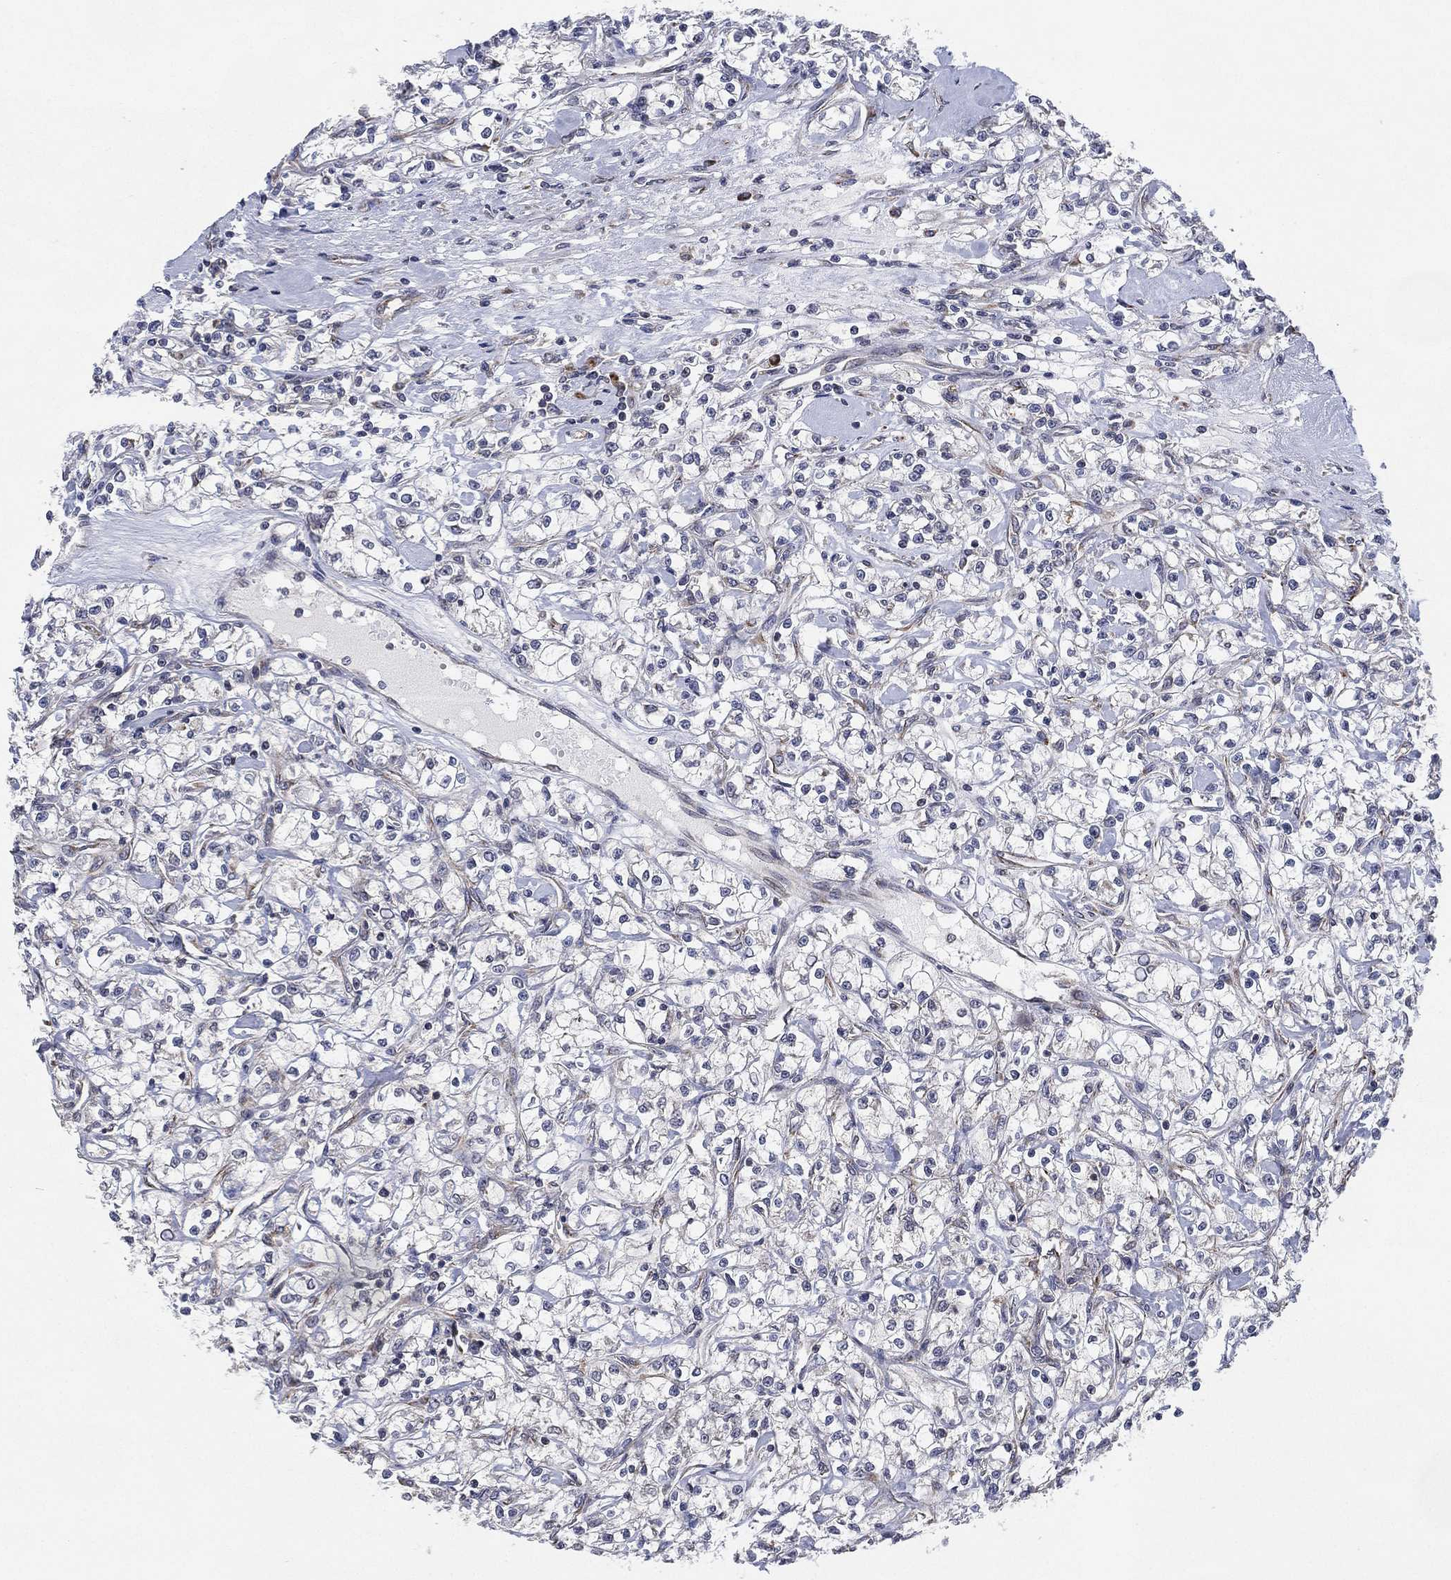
{"staining": {"intensity": "negative", "quantity": "none", "location": "none"}, "tissue": "renal cancer", "cell_type": "Tumor cells", "image_type": "cancer", "snomed": [{"axis": "morphology", "description": "Adenocarcinoma, NOS"}, {"axis": "topography", "description": "Kidney"}], "caption": "Immunohistochemical staining of human renal adenocarcinoma shows no significant expression in tumor cells.", "gene": "FAM104A", "patient": {"sex": "female", "age": 59}}